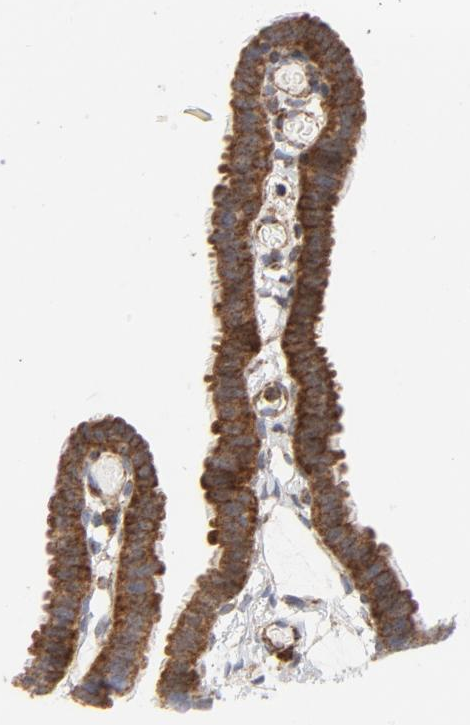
{"staining": {"intensity": "moderate", "quantity": ">75%", "location": "cytoplasmic/membranous"}, "tissue": "fallopian tube", "cell_type": "Glandular cells", "image_type": "normal", "snomed": [{"axis": "morphology", "description": "Normal tissue, NOS"}, {"axis": "topography", "description": "Fallopian tube"}], "caption": "DAB immunohistochemical staining of normal human fallopian tube reveals moderate cytoplasmic/membranous protein positivity in approximately >75% of glandular cells.", "gene": "CYCS", "patient": {"sex": "female", "age": 29}}